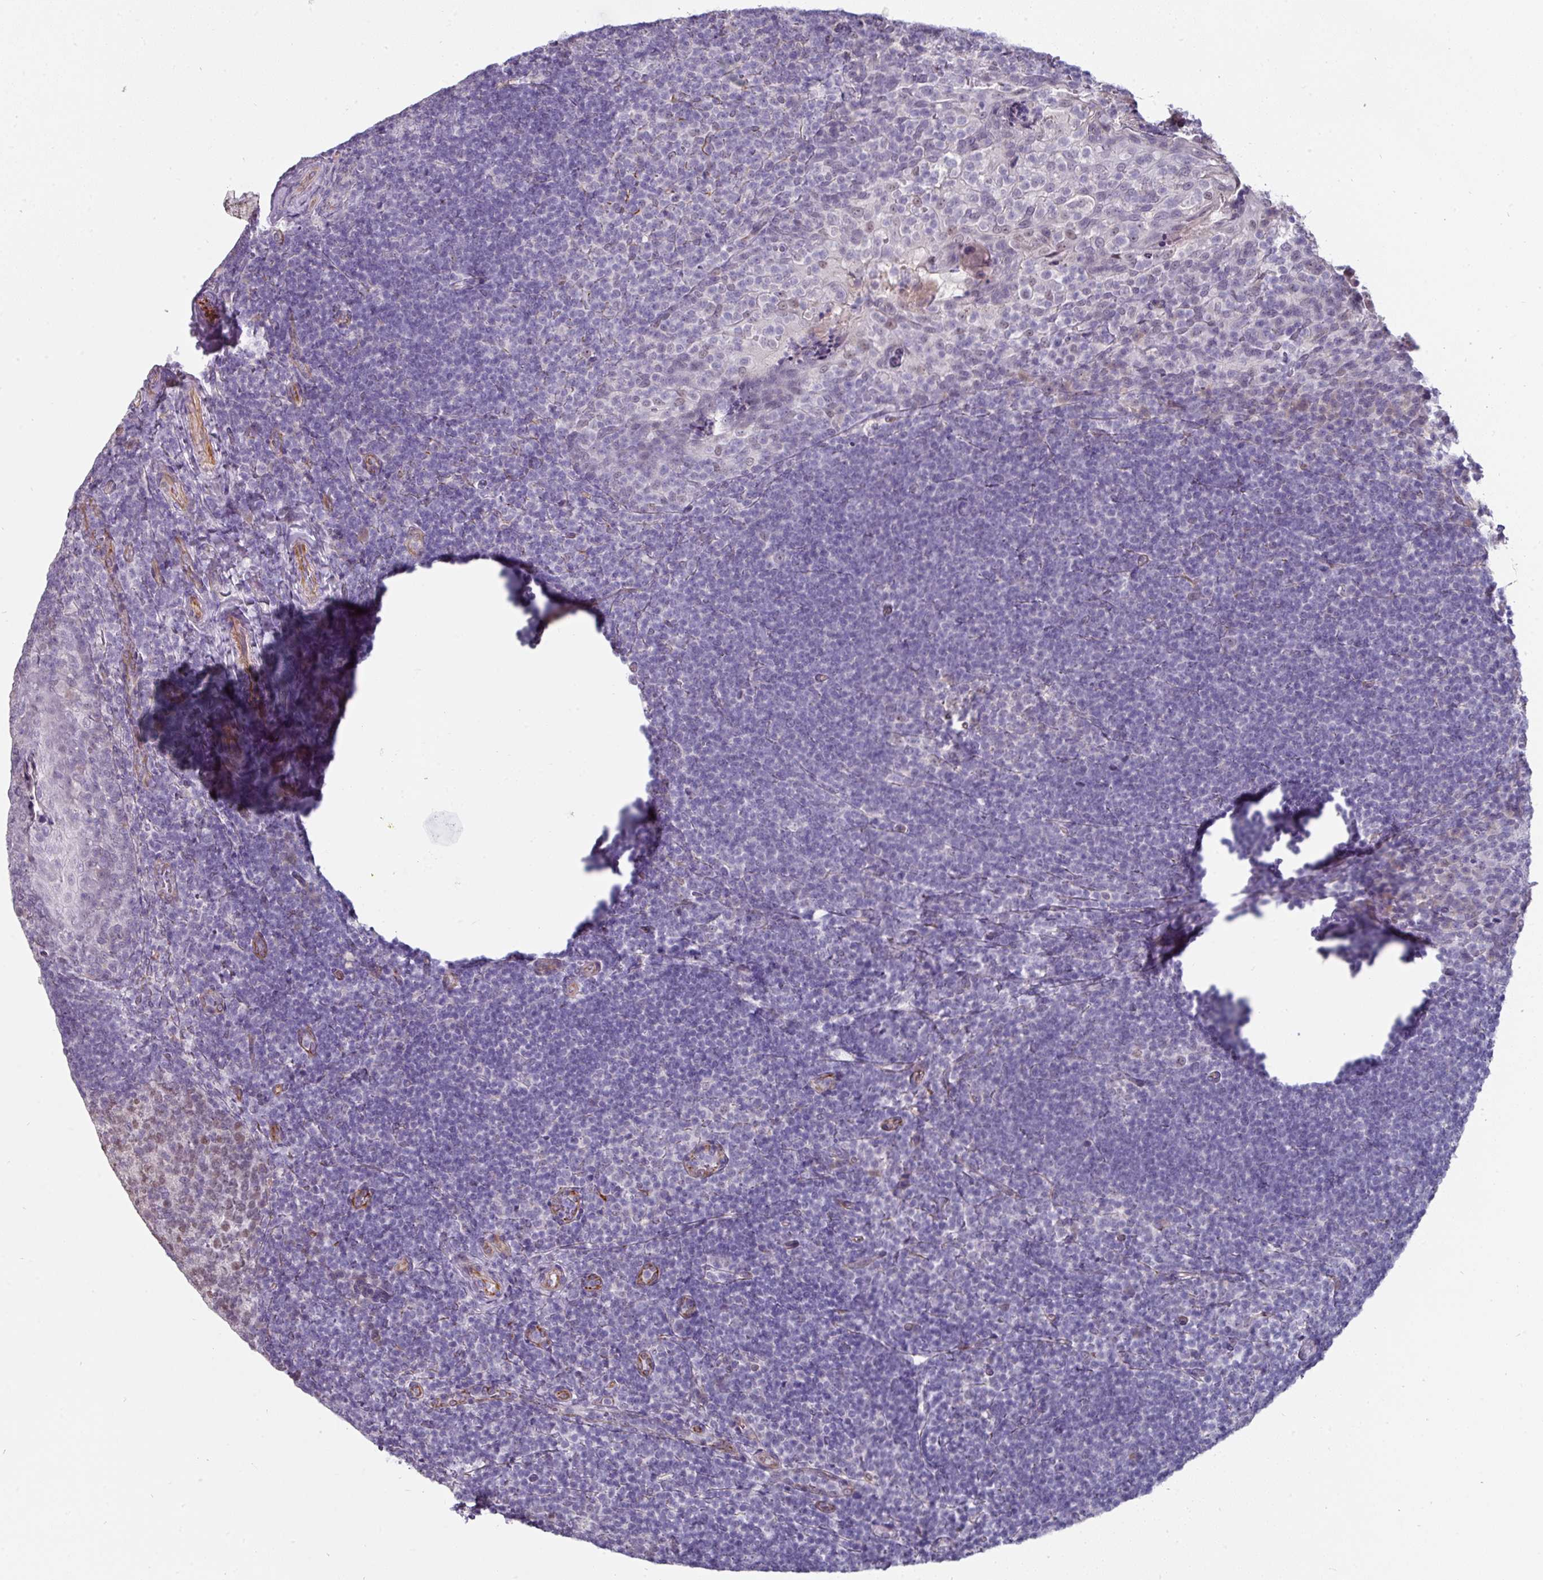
{"staining": {"intensity": "moderate", "quantity": "25%-75%", "location": "nuclear"}, "tissue": "tonsil", "cell_type": "Germinal center cells", "image_type": "normal", "snomed": [{"axis": "morphology", "description": "Normal tissue, NOS"}, {"axis": "topography", "description": "Tonsil"}], "caption": "Moderate nuclear protein staining is present in approximately 25%-75% of germinal center cells in tonsil.", "gene": "EYA3", "patient": {"sex": "female", "age": 10}}